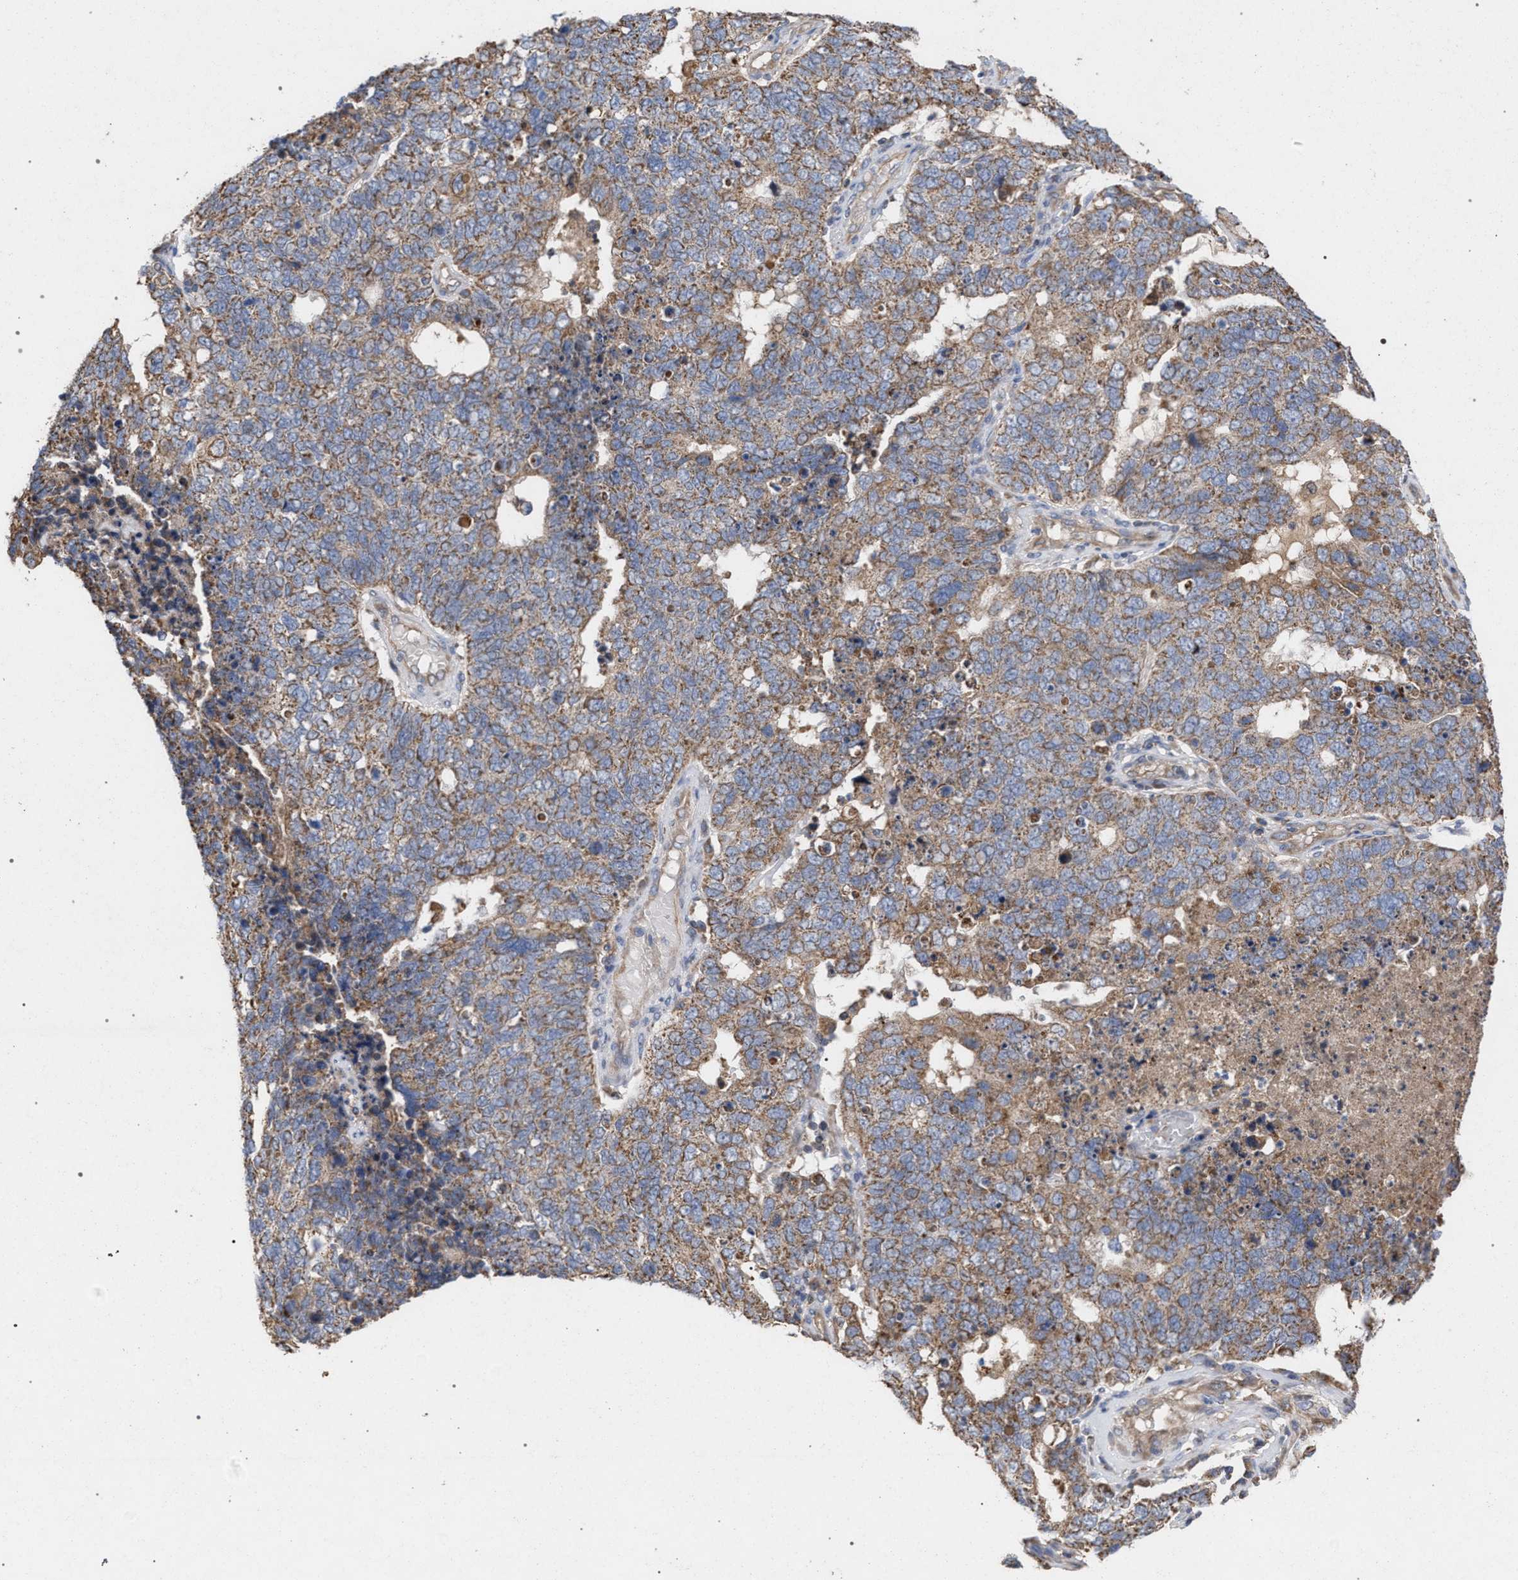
{"staining": {"intensity": "weak", "quantity": ">75%", "location": "cytoplasmic/membranous"}, "tissue": "cervical cancer", "cell_type": "Tumor cells", "image_type": "cancer", "snomed": [{"axis": "morphology", "description": "Squamous cell carcinoma, NOS"}, {"axis": "topography", "description": "Cervix"}], "caption": "A low amount of weak cytoplasmic/membranous positivity is seen in approximately >75% of tumor cells in cervical cancer (squamous cell carcinoma) tissue. (DAB IHC, brown staining for protein, blue staining for nuclei).", "gene": "BCL2L12", "patient": {"sex": "female", "age": 63}}